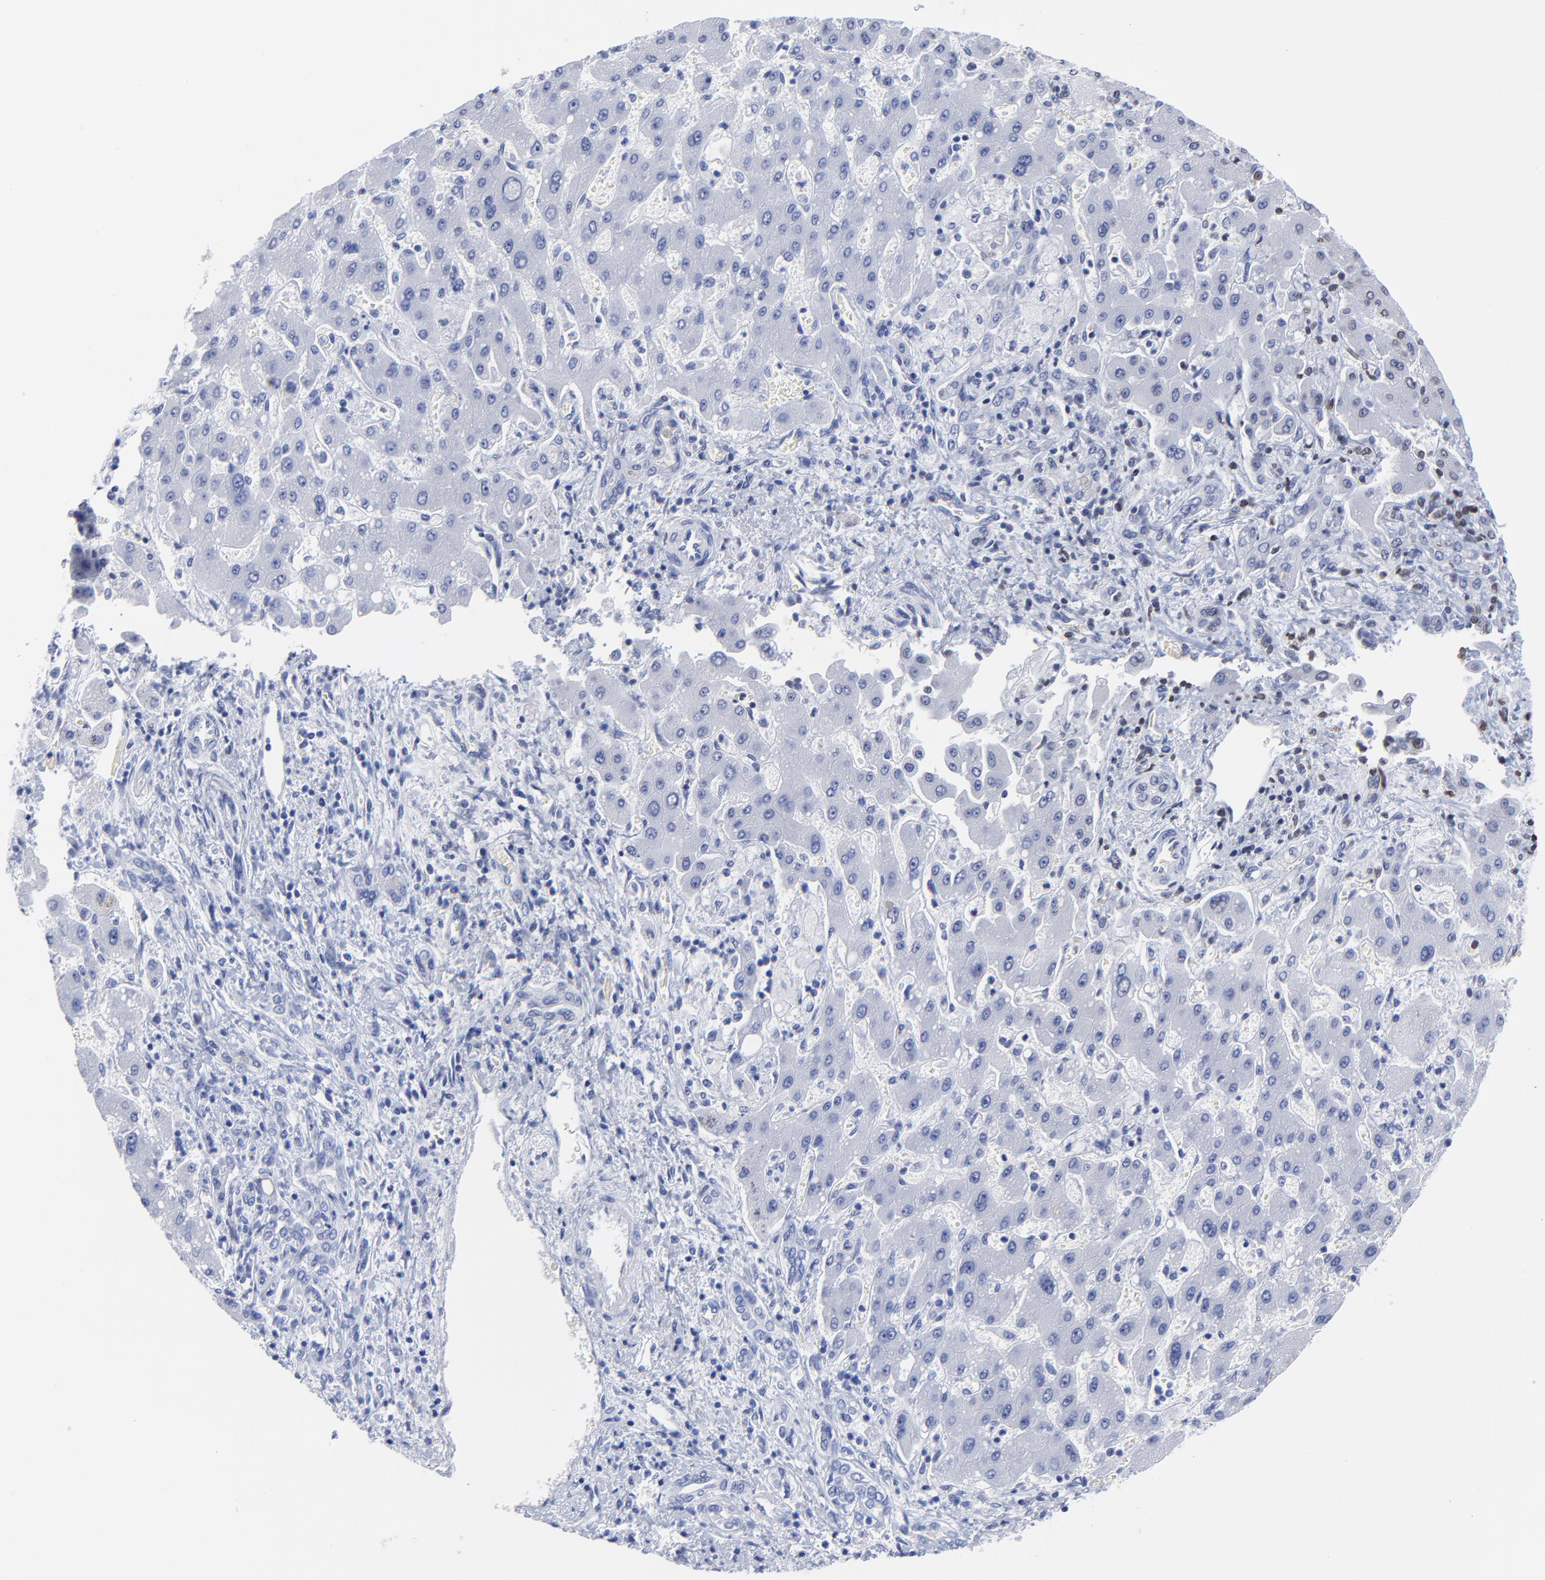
{"staining": {"intensity": "negative", "quantity": "none", "location": "none"}, "tissue": "liver cancer", "cell_type": "Tumor cells", "image_type": "cancer", "snomed": [{"axis": "morphology", "description": "Cholangiocarcinoma"}, {"axis": "topography", "description": "Liver"}], "caption": "An immunohistochemistry (IHC) histopathology image of cholangiocarcinoma (liver) is shown. There is no staining in tumor cells of cholangiocarcinoma (liver).", "gene": "THAP7", "patient": {"sex": "male", "age": 50}}